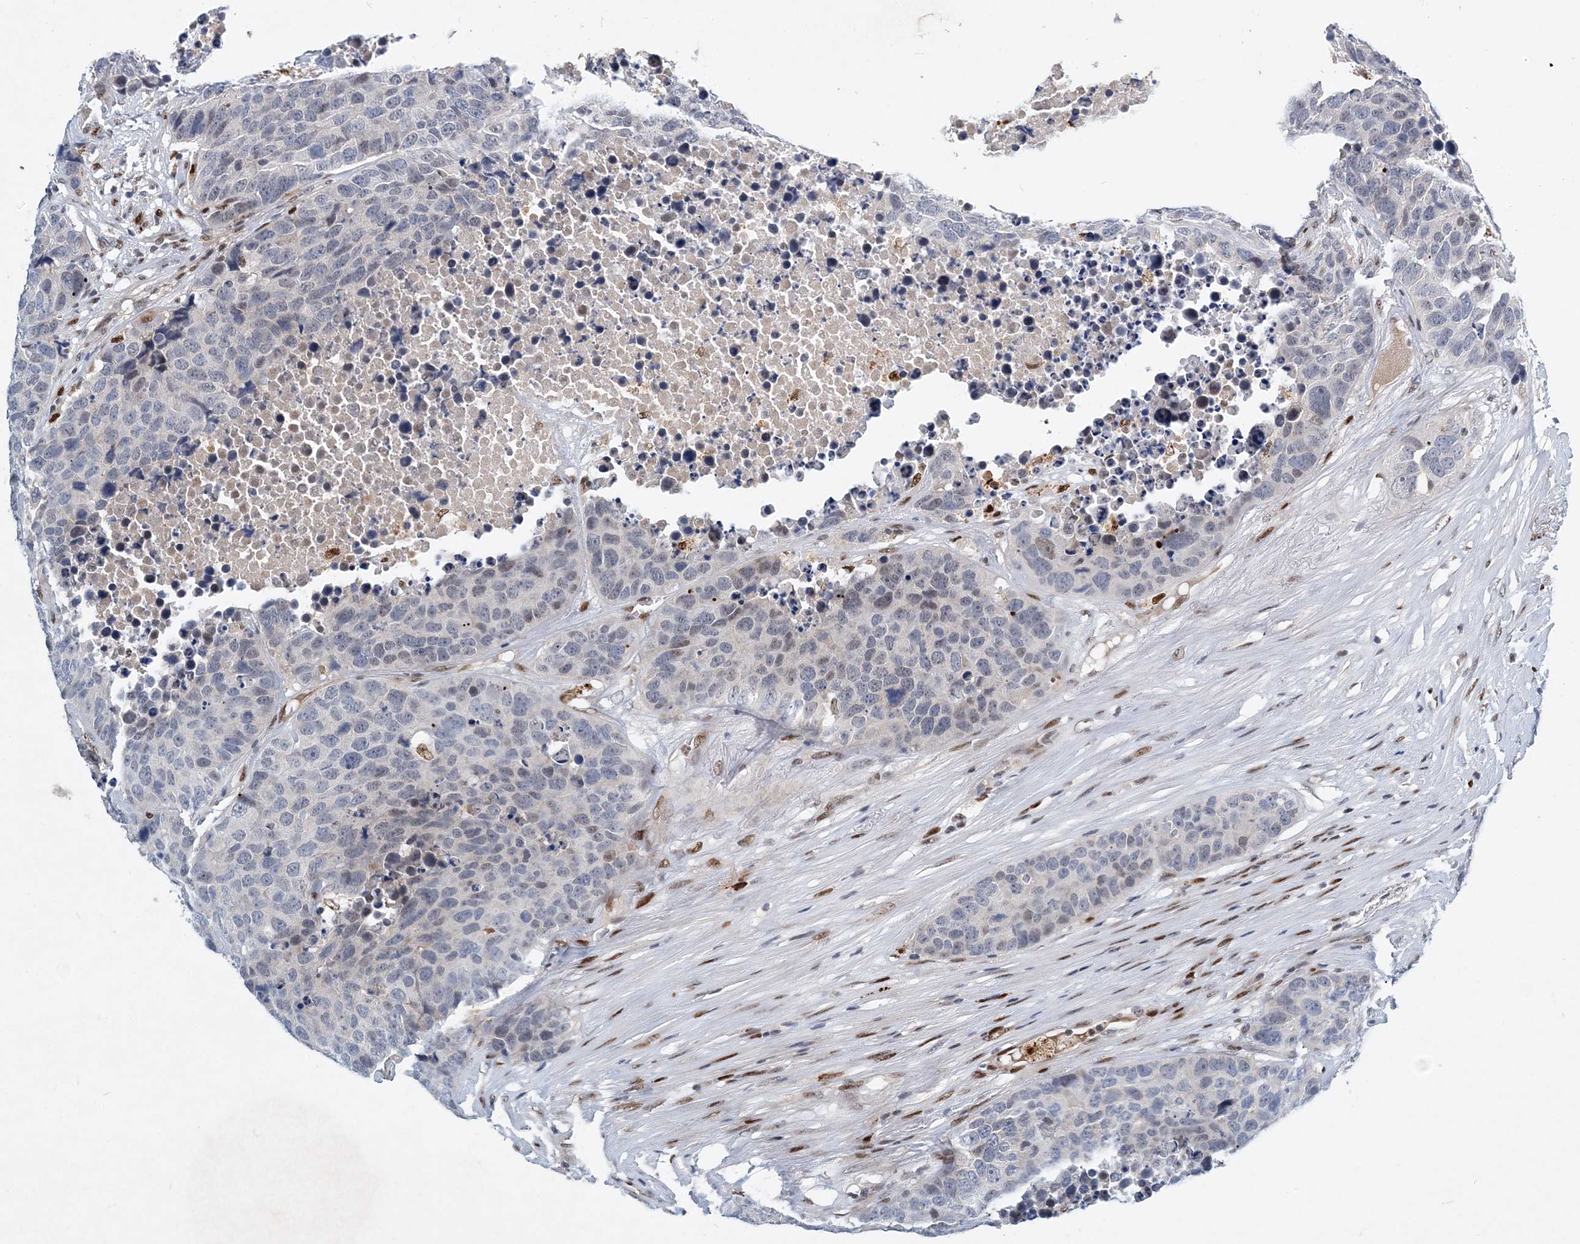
{"staining": {"intensity": "negative", "quantity": "none", "location": "none"}, "tissue": "carcinoid", "cell_type": "Tumor cells", "image_type": "cancer", "snomed": [{"axis": "morphology", "description": "Carcinoid, malignant, NOS"}, {"axis": "topography", "description": "Lung"}], "caption": "DAB (3,3'-diaminobenzidine) immunohistochemical staining of malignant carcinoid exhibits no significant positivity in tumor cells.", "gene": "KPNA4", "patient": {"sex": "male", "age": 60}}